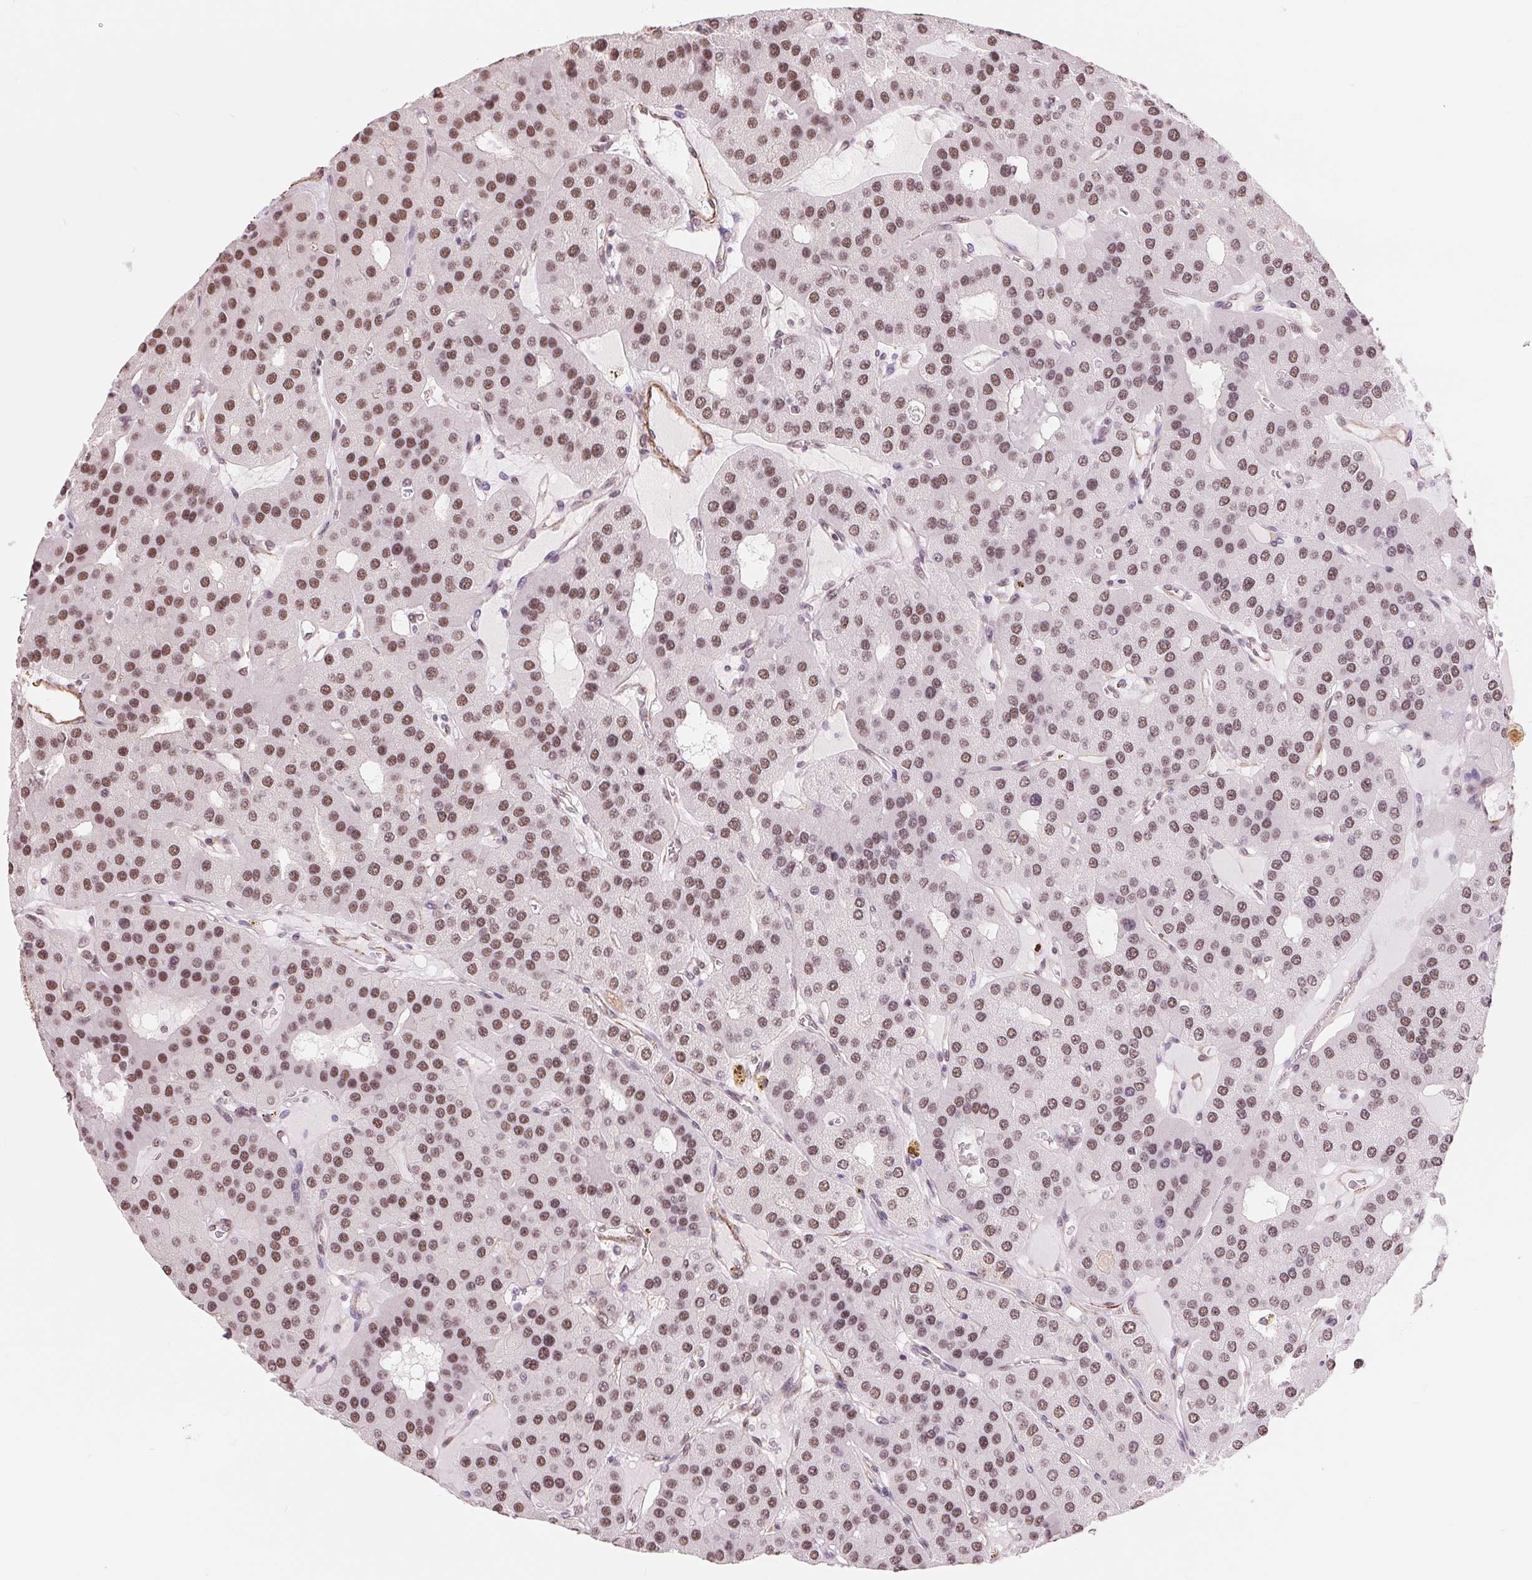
{"staining": {"intensity": "moderate", "quantity": ">75%", "location": "nuclear"}, "tissue": "parathyroid gland", "cell_type": "Glandular cells", "image_type": "normal", "snomed": [{"axis": "morphology", "description": "Normal tissue, NOS"}, {"axis": "morphology", "description": "Adenoma, NOS"}, {"axis": "topography", "description": "Parathyroid gland"}], "caption": "Glandular cells display medium levels of moderate nuclear expression in about >75% of cells in normal human parathyroid gland. The staining is performed using DAB (3,3'-diaminobenzidine) brown chromogen to label protein expression. The nuclei are counter-stained blue using hematoxylin.", "gene": "BCAT1", "patient": {"sex": "female", "age": 86}}